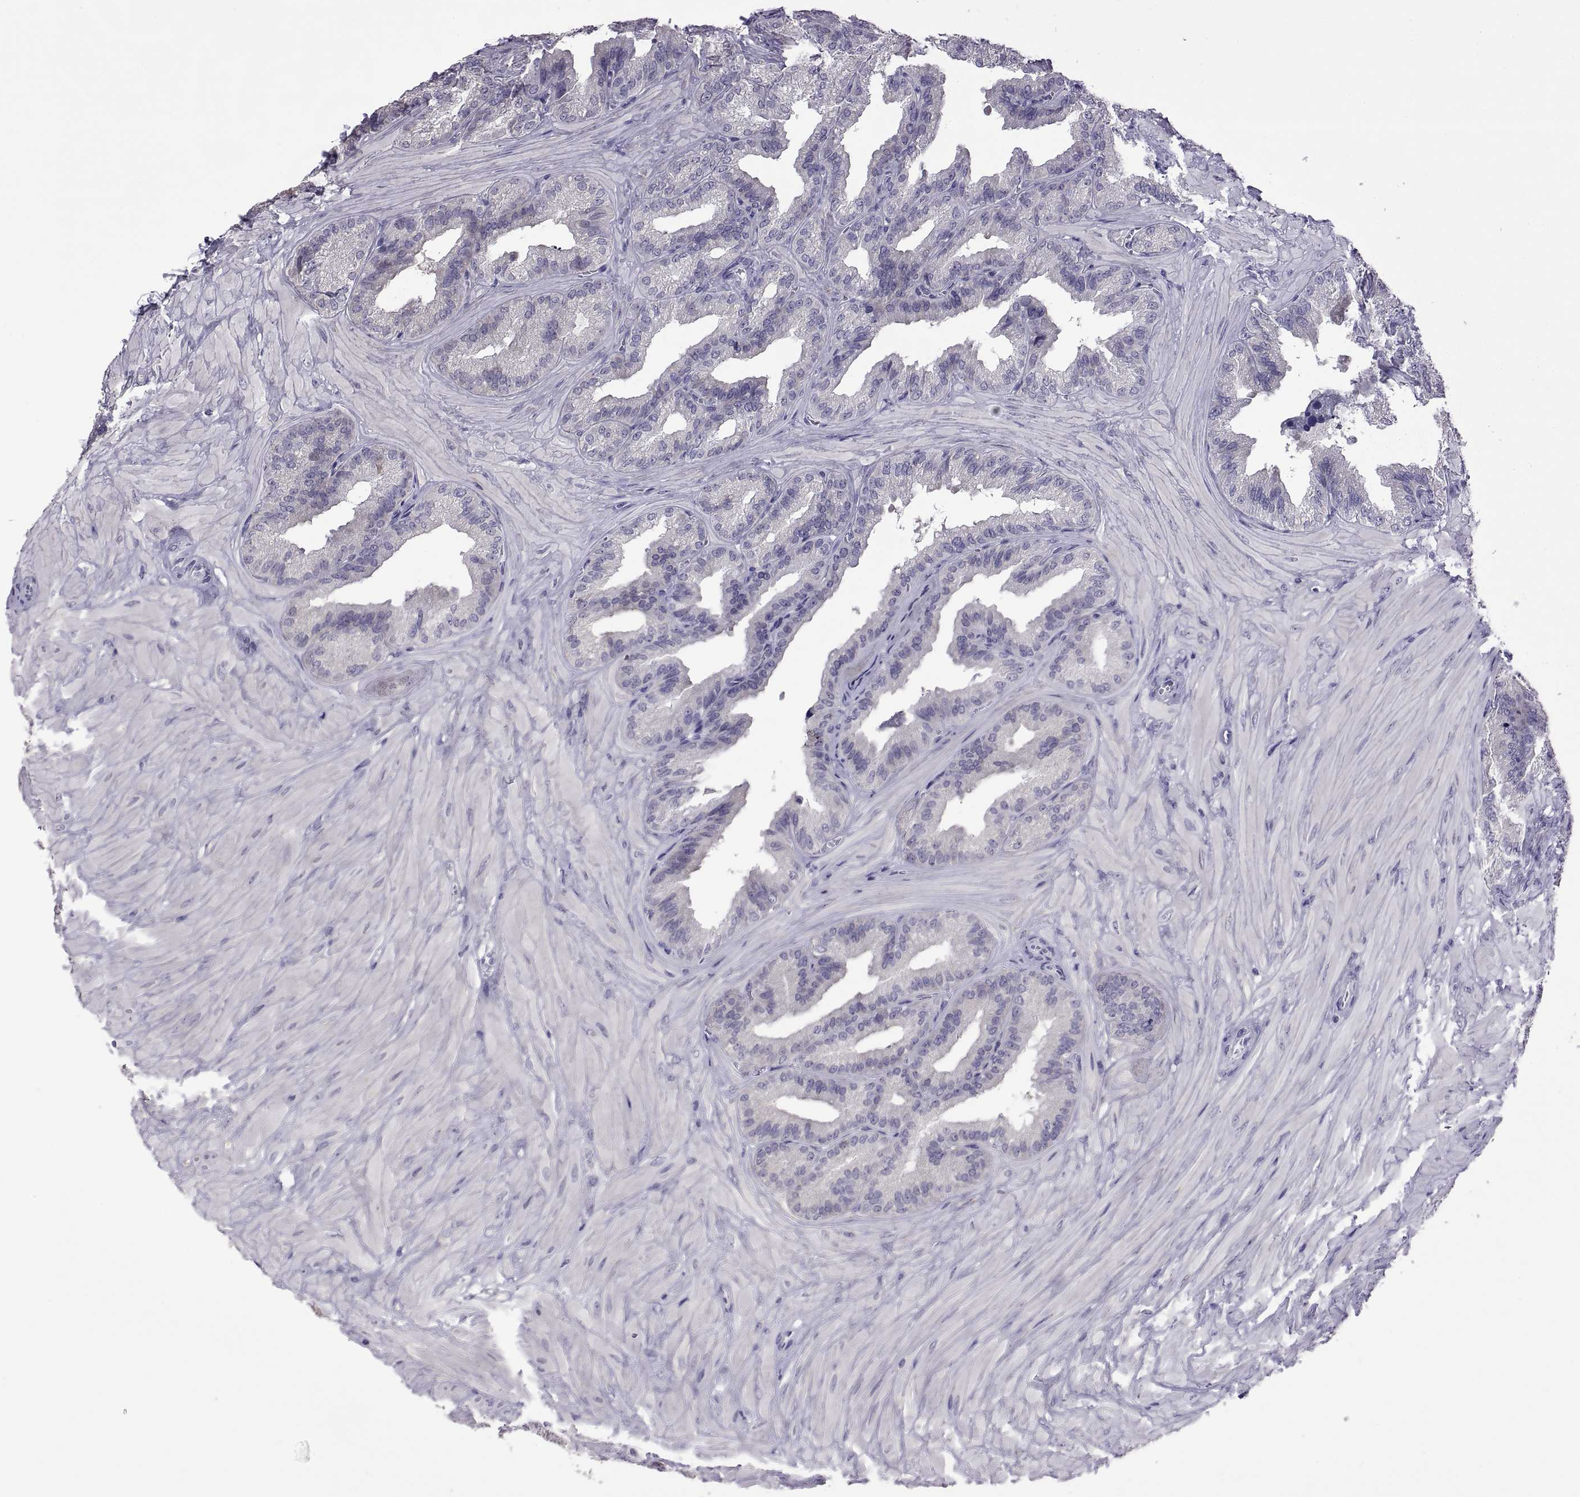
{"staining": {"intensity": "negative", "quantity": "none", "location": "none"}, "tissue": "seminal vesicle", "cell_type": "Glandular cells", "image_type": "normal", "snomed": [{"axis": "morphology", "description": "Normal tissue, NOS"}, {"axis": "topography", "description": "Seminal veicle"}], "caption": "Benign seminal vesicle was stained to show a protein in brown. There is no significant positivity in glandular cells. (DAB immunohistochemistry, high magnification).", "gene": "MAGEB18", "patient": {"sex": "male", "age": 37}}